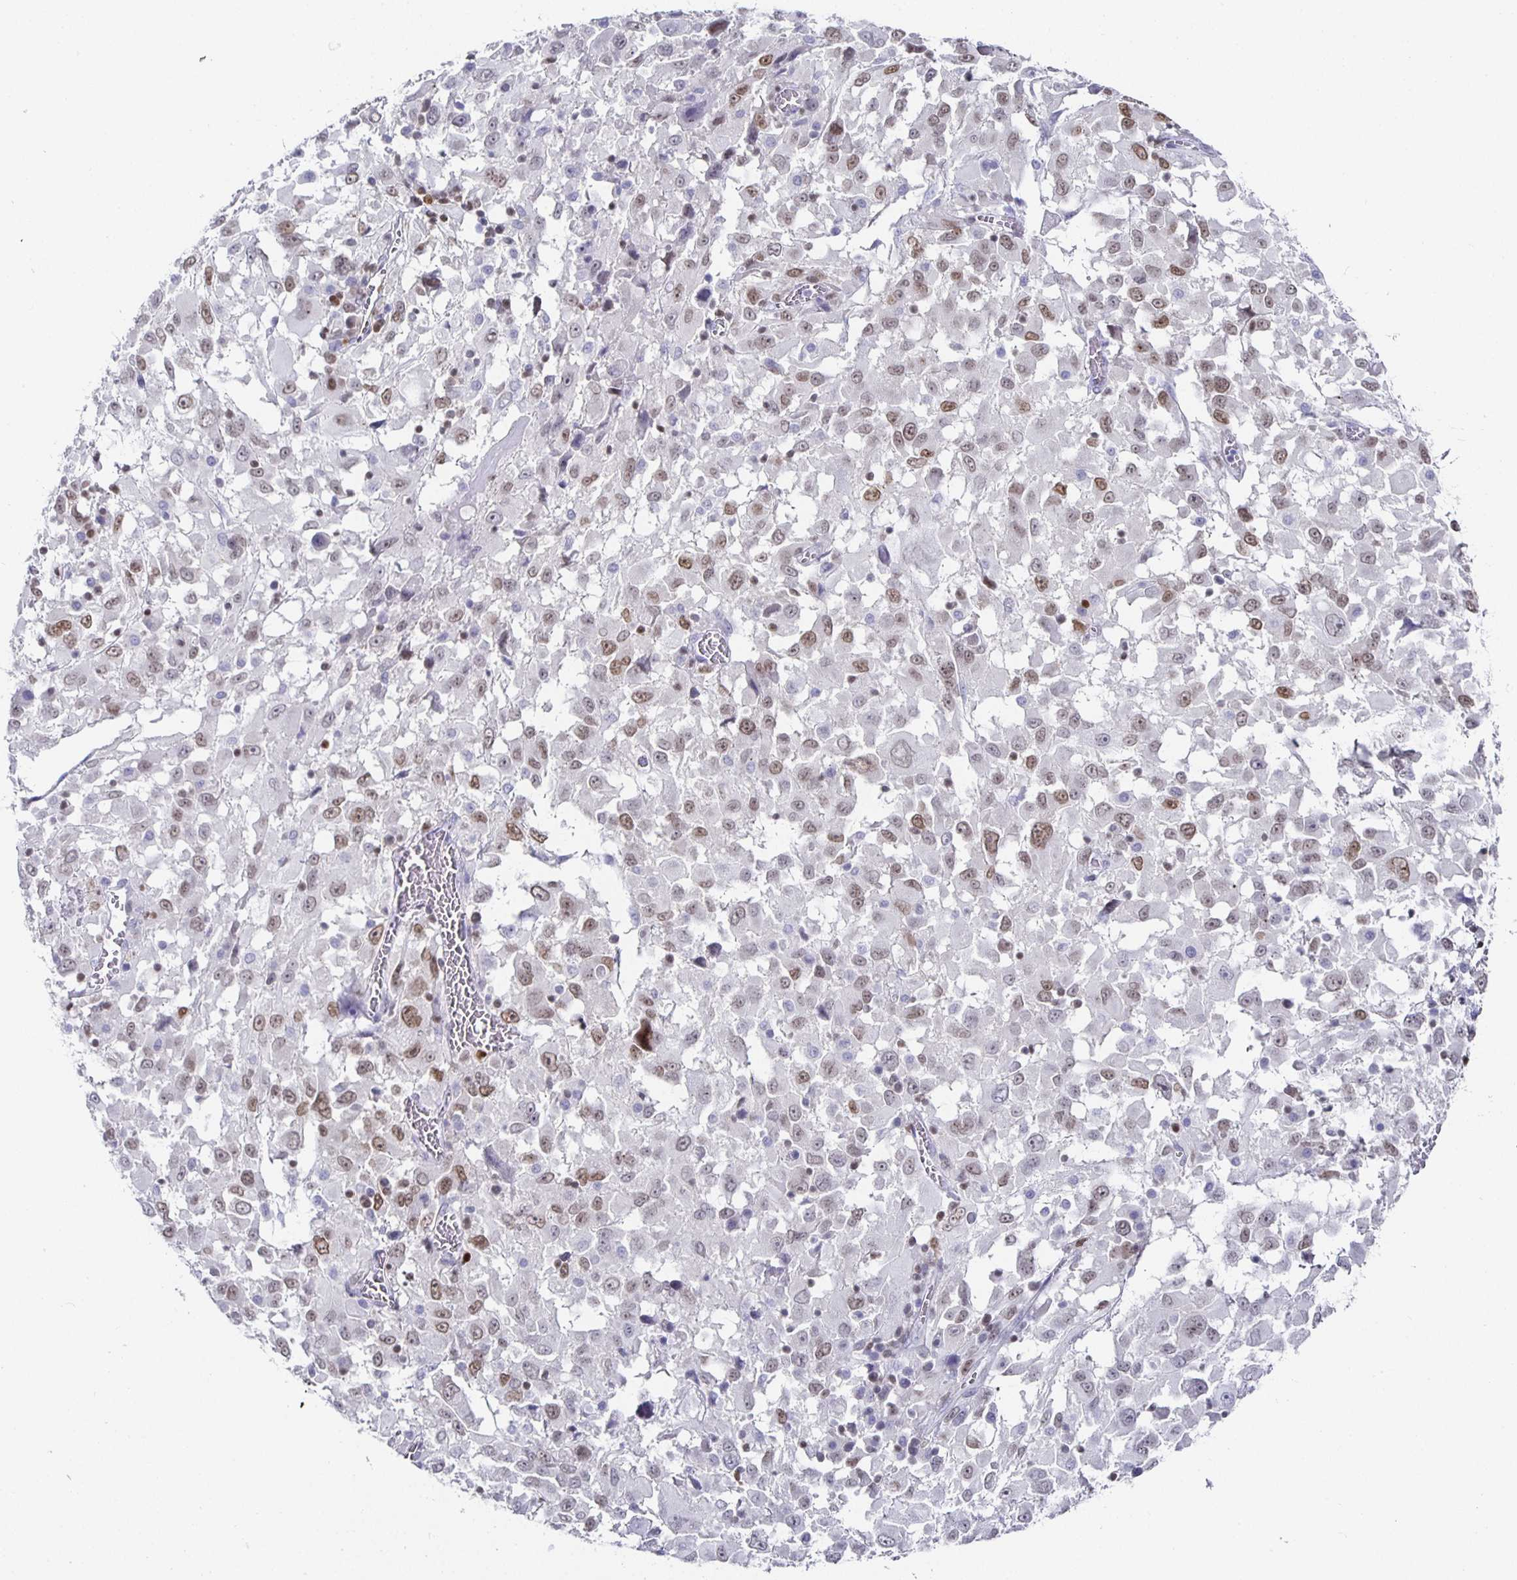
{"staining": {"intensity": "weak", "quantity": "25%-75%", "location": "nuclear"}, "tissue": "melanoma", "cell_type": "Tumor cells", "image_type": "cancer", "snomed": [{"axis": "morphology", "description": "Malignant melanoma, Metastatic site"}, {"axis": "topography", "description": "Soft tissue"}], "caption": "Tumor cells exhibit low levels of weak nuclear positivity in approximately 25%-75% of cells in melanoma.", "gene": "RUNX2", "patient": {"sex": "male", "age": 50}}